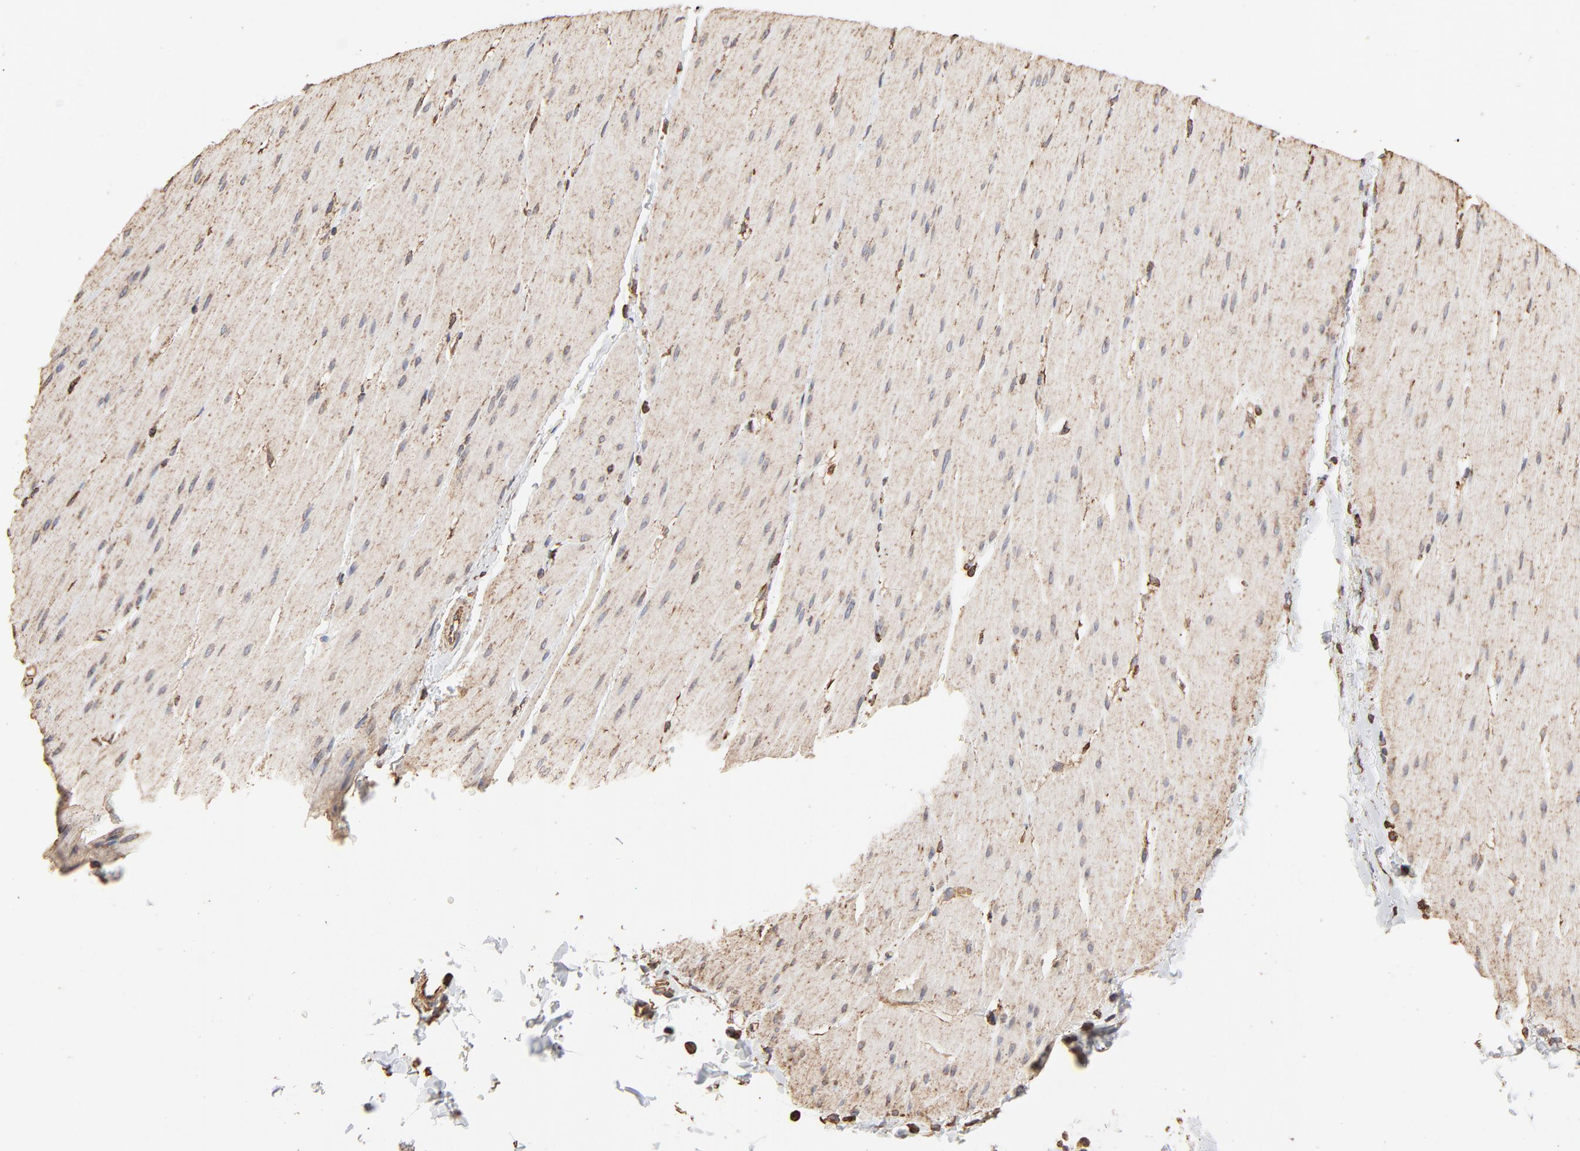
{"staining": {"intensity": "negative", "quantity": "none", "location": "none"}, "tissue": "smooth muscle", "cell_type": "Smooth muscle cells", "image_type": "normal", "snomed": [{"axis": "morphology", "description": "Normal tissue, NOS"}, {"axis": "topography", "description": "Smooth muscle"}, {"axis": "topography", "description": "Colon"}], "caption": "This is an immunohistochemistry photomicrograph of benign human smooth muscle. There is no staining in smooth muscle cells.", "gene": "PDIA3", "patient": {"sex": "male", "age": 67}}